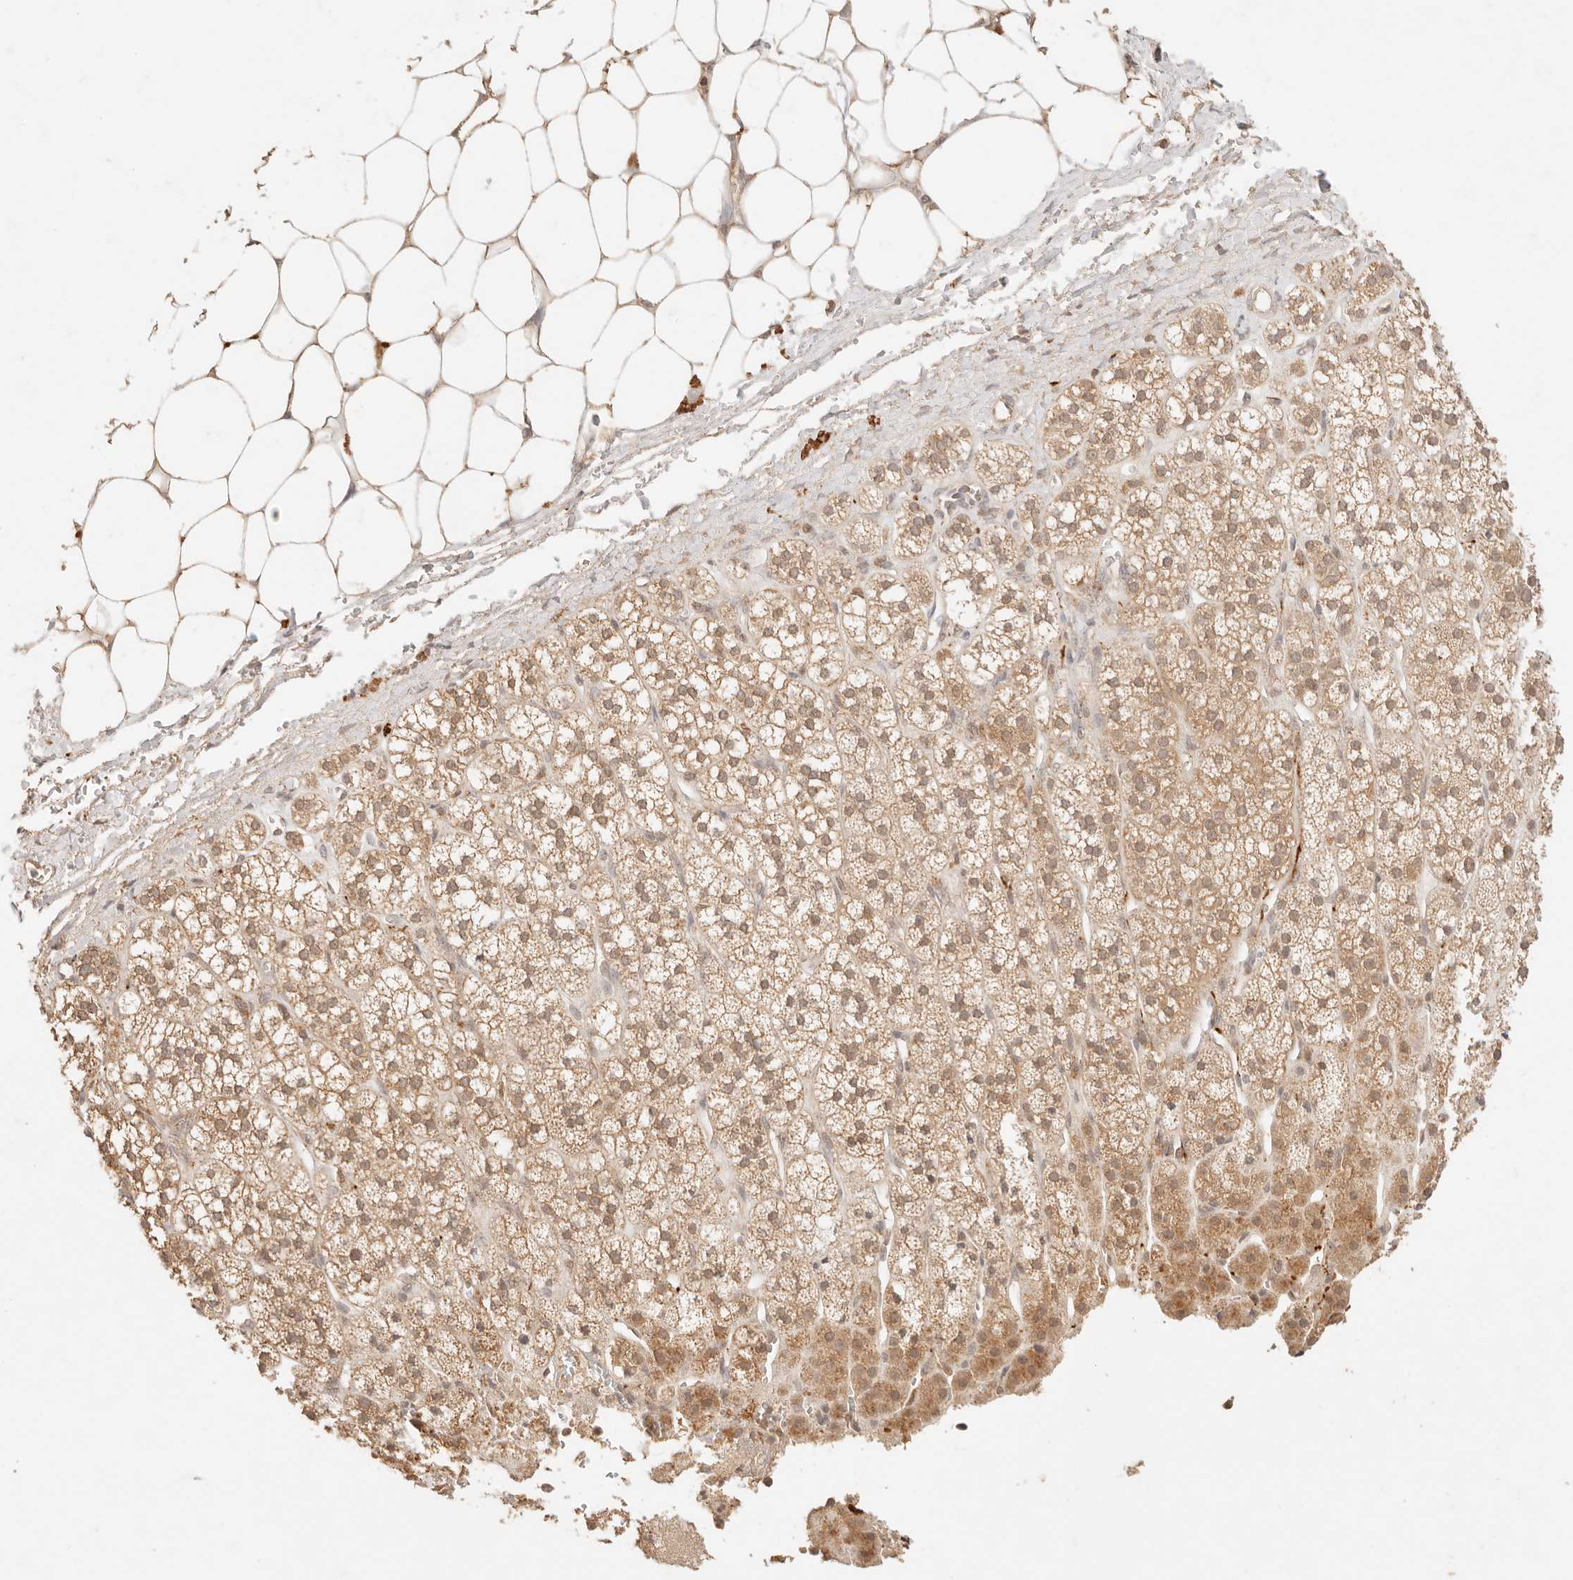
{"staining": {"intensity": "moderate", "quantity": ">75%", "location": "cytoplasmic/membranous,nuclear"}, "tissue": "adrenal gland", "cell_type": "Glandular cells", "image_type": "normal", "snomed": [{"axis": "morphology", "description": "Normal tissue, NOS"}, {"axis": "topography", "description": "Adrenal gland"}], "caption": "Immunohistochemical staining of unremarkable human adrenal gland demonstrates >75% levels of moderate cytoplasmic/membranous,nuclear protein staining in about >75% of glandular cells.", "gene": "TRIM11", "patient": {"sex": "male", "age": 56}}